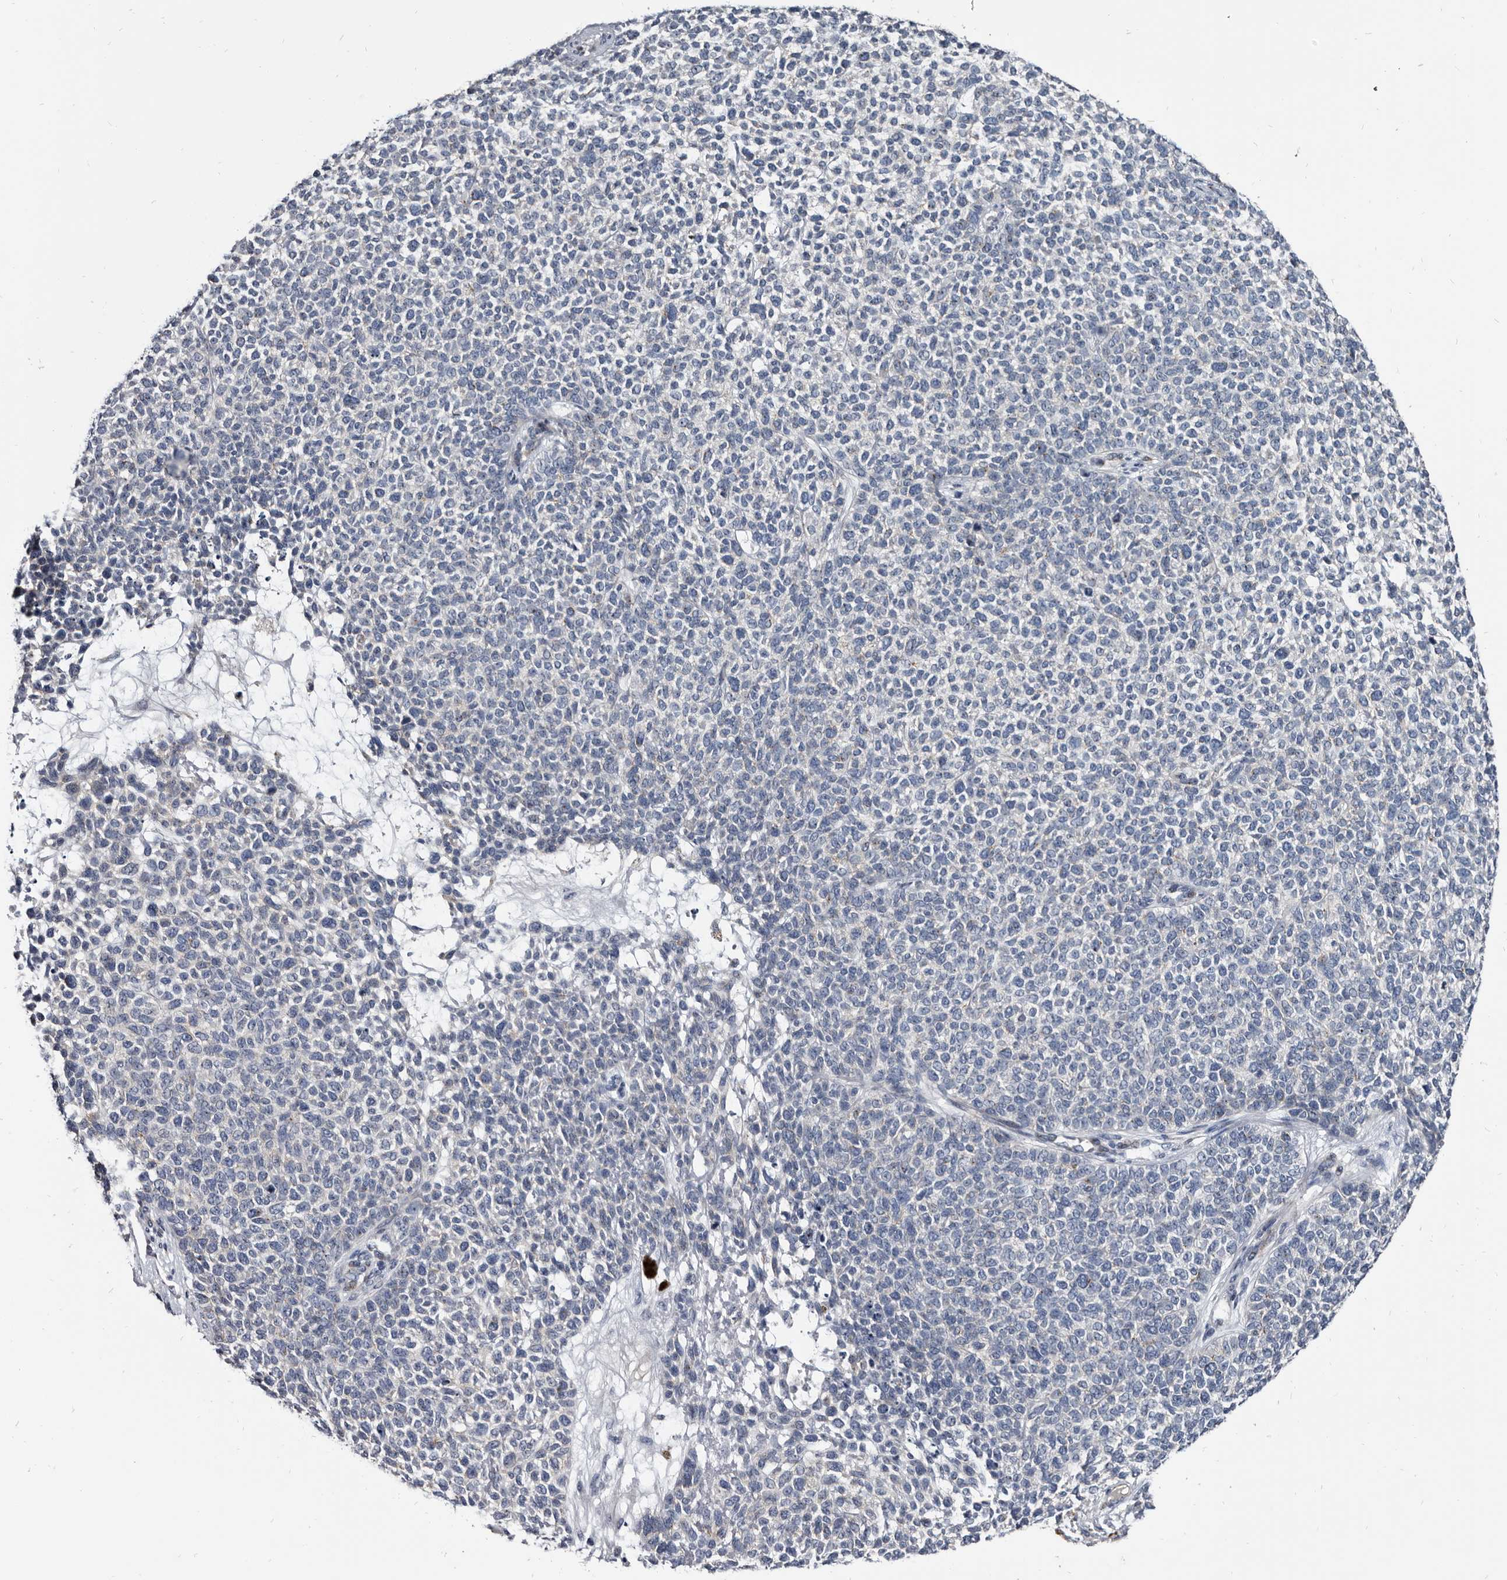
{"staining": {"intensity": "negative", "quantity": "none", "location": "none"}, "tissue": "skin cancer", "cell_type": "Tumor cells", "image_type": "cancer", "snomed": [{"axis": "morphology", "description": "Basal cell carcinoma"}, {"axis": "topography", "description": "Skin"}], "caption": "Histopathology image shows no significant protein expression in tumor cells of basal cell carcinoma (skin).", "gene": "PRSS8", "patient": {"sex": "female", "age": 84}}